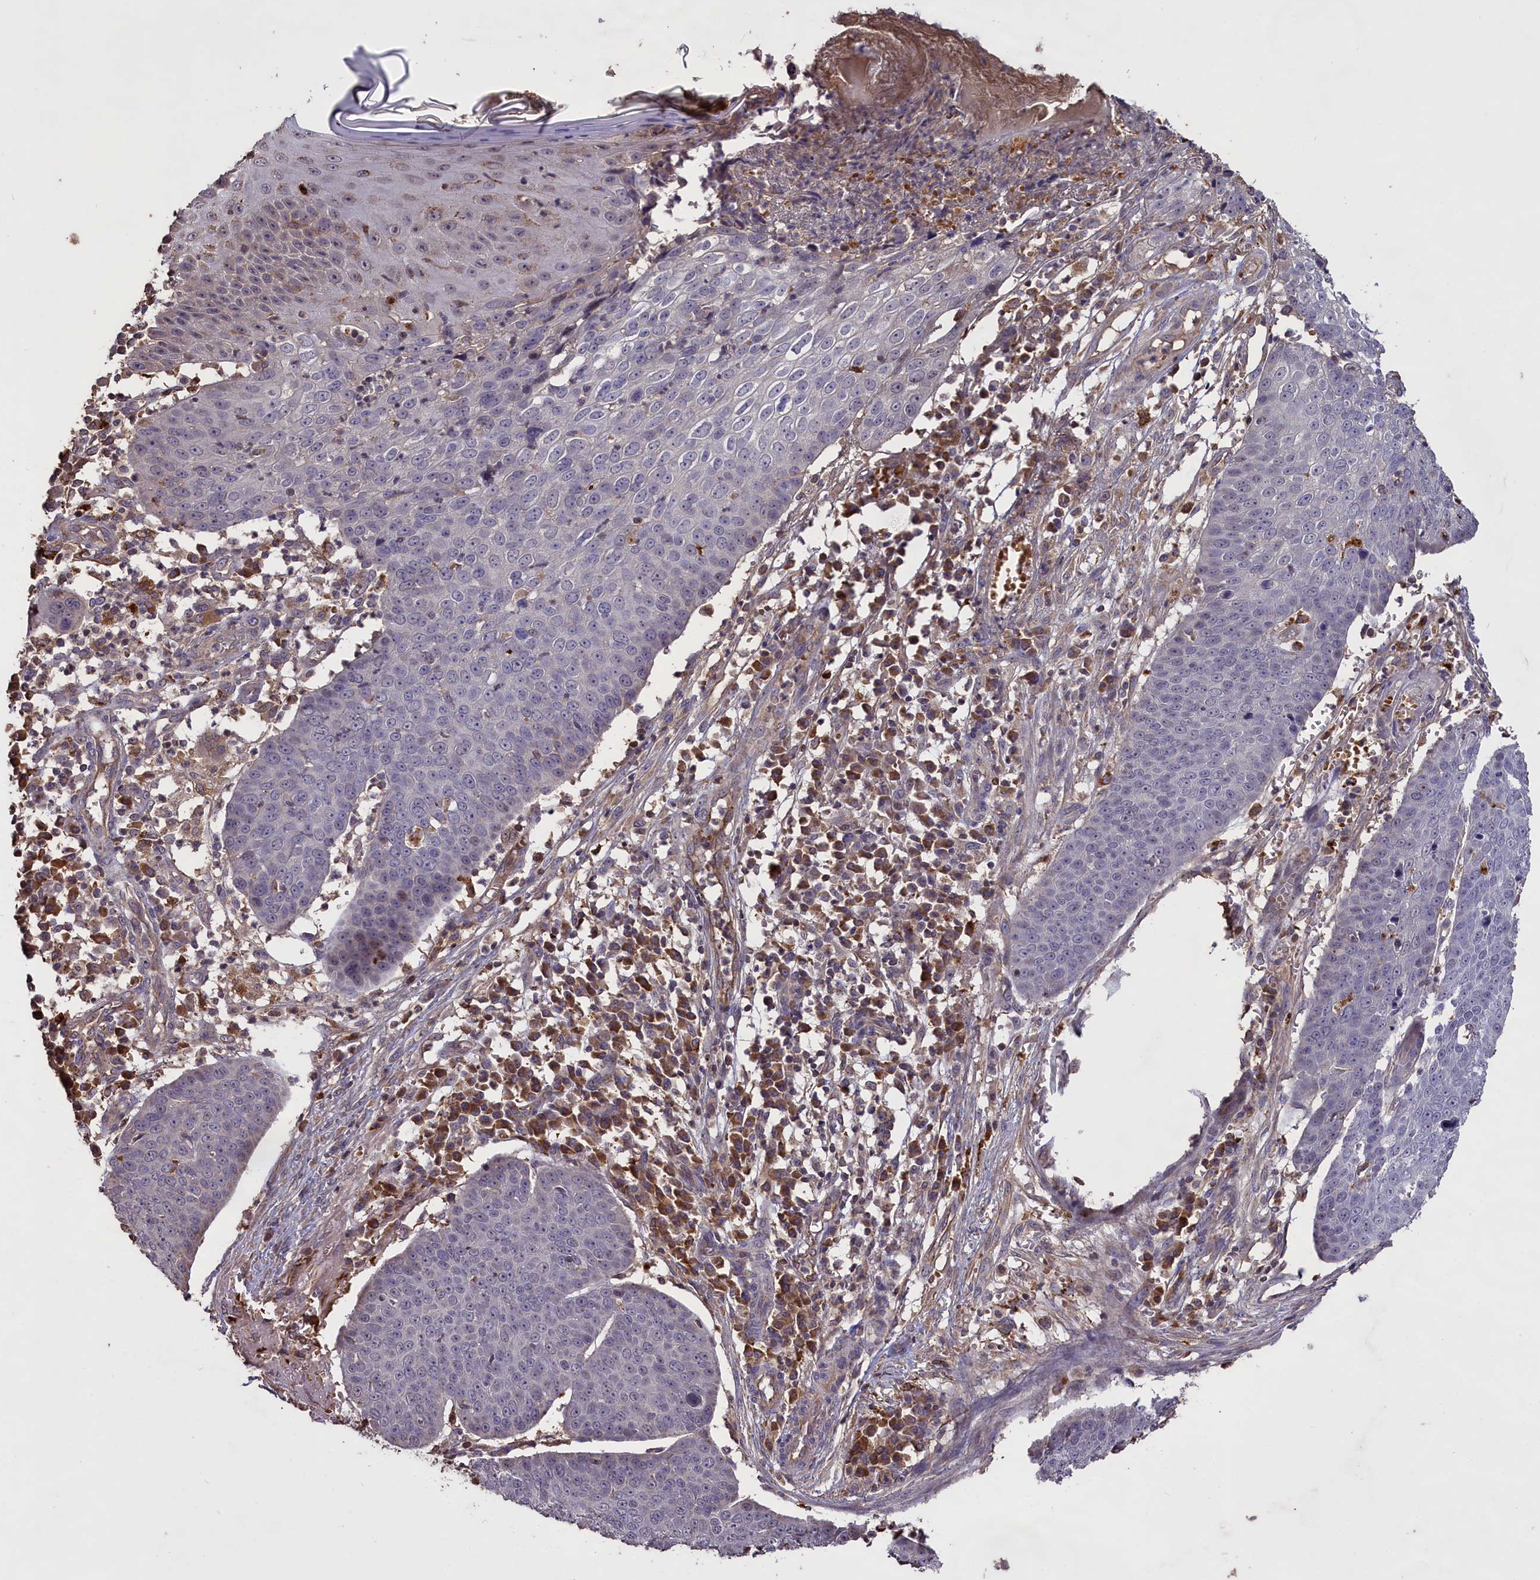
{"staining": {"intensity": "negative", "quantity": "none", "location": "none"}, "tissue": "skin cancer", "cell_type": "Tumor cells", "image_type": "cancer", "snomed": [{"axis": "morphology", "description": "Squamous cell carcinoma, NOS"}, {"axis": "topography", "description": "Skin"}], "caption": "Immunohistochemistry (IHC) micrograph of human skin cancer (squamous cell carcinoma) stained for a protein (brown), which reveals no staining in tumor cells.", "gene": "CLRN2", "patient": {"sex": "male", "age": 71}}